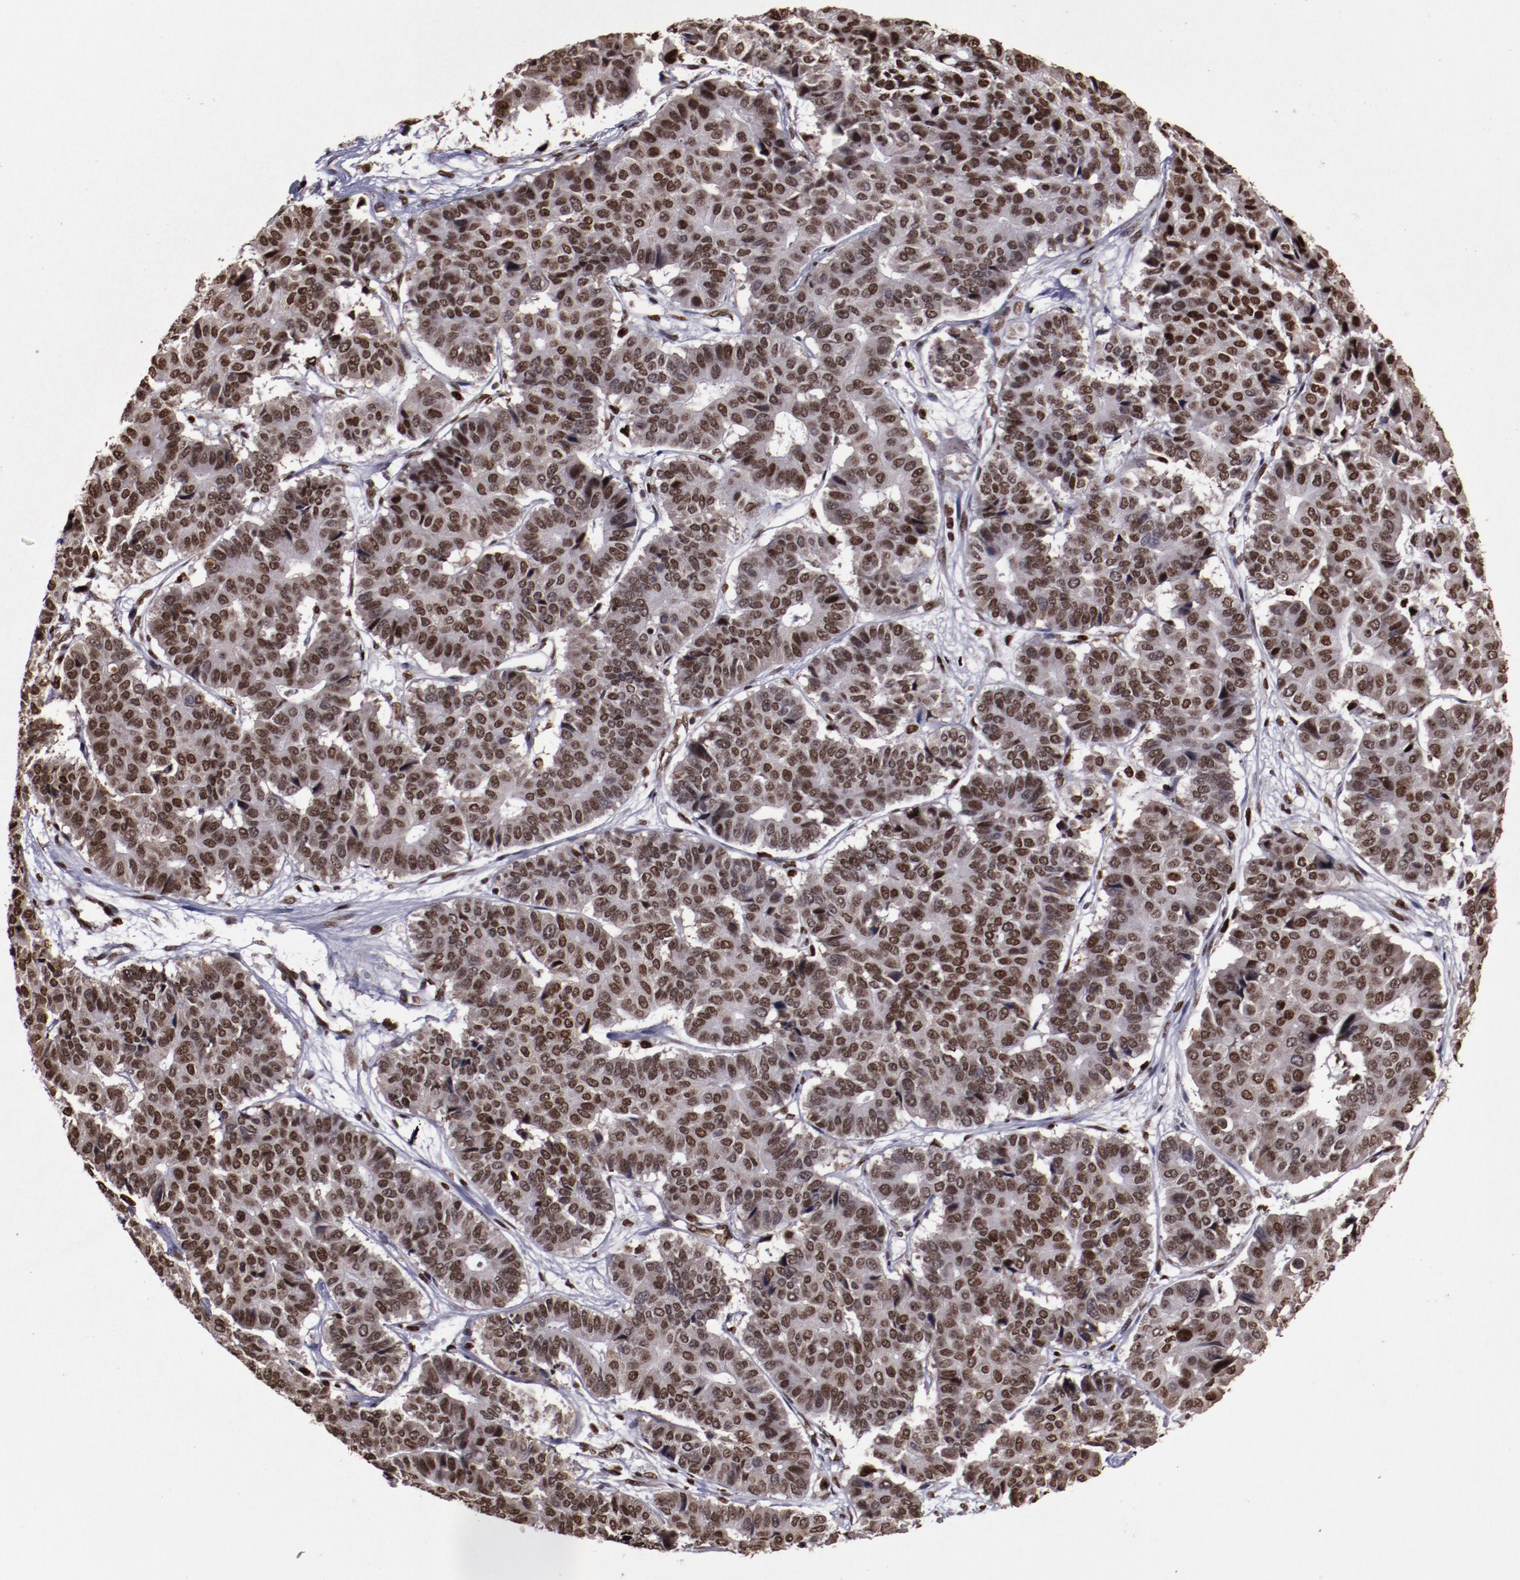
{"staining": {"intensity": "moderate", "quantity": ">75%", "location": "nuclear"}, "tissue": "pancreatic cancer", "cell_type": "Tumor cells", "image_type": "cancer", "snomed": [{"axis": "morphology", "description": "Adenocarcinoma, NOS"}, {"axis": "topography", "description": "Pancreas"}], "caption": "This is an image of immunohistochemistry staining of pancreatic adenocarcinoma, which shows moderate positivity in the nuclear of tumor cells.", "gene": "APEX1", "patient": {"sex": "male", "age": 50}}